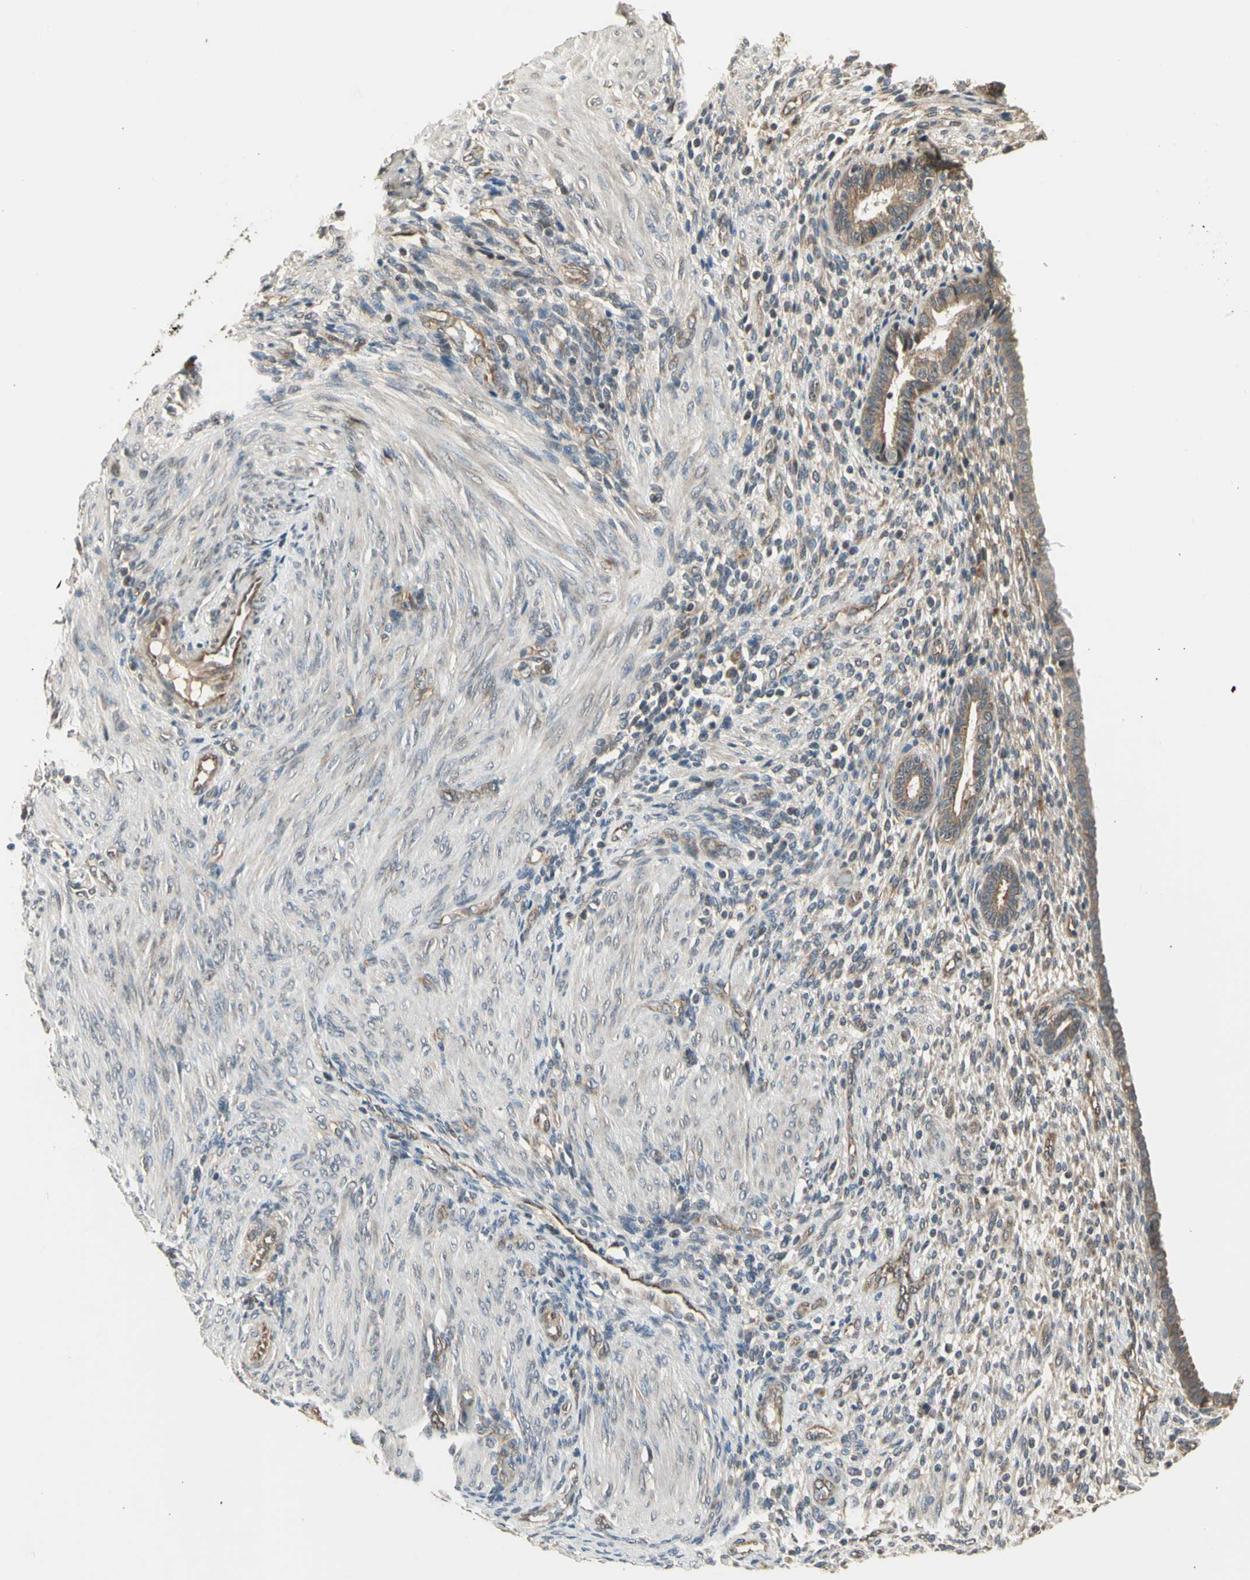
{"staining": {"intensity": "weak", "quantity": "25%-75%", "location": "cytoplasmic/membranous"}, "tissue": "endometrium", "cell_type": "Cells in endometrial stroma", "image_type": "normal", "snomed": [{"axis": "morphology", "description": "Normal tissue, NOS"}, {"axis": "topography", "description": "Endometrium"}], "caption": "This photomicrograph exhibits IHC staining of normal endometrium, with low weak cytoplasmic/membranous positivity in approximately 25%-75% of cells in endometrial stroma.", "gene": "EFNB2", "patient": {"sex": "female", "age": 72}}